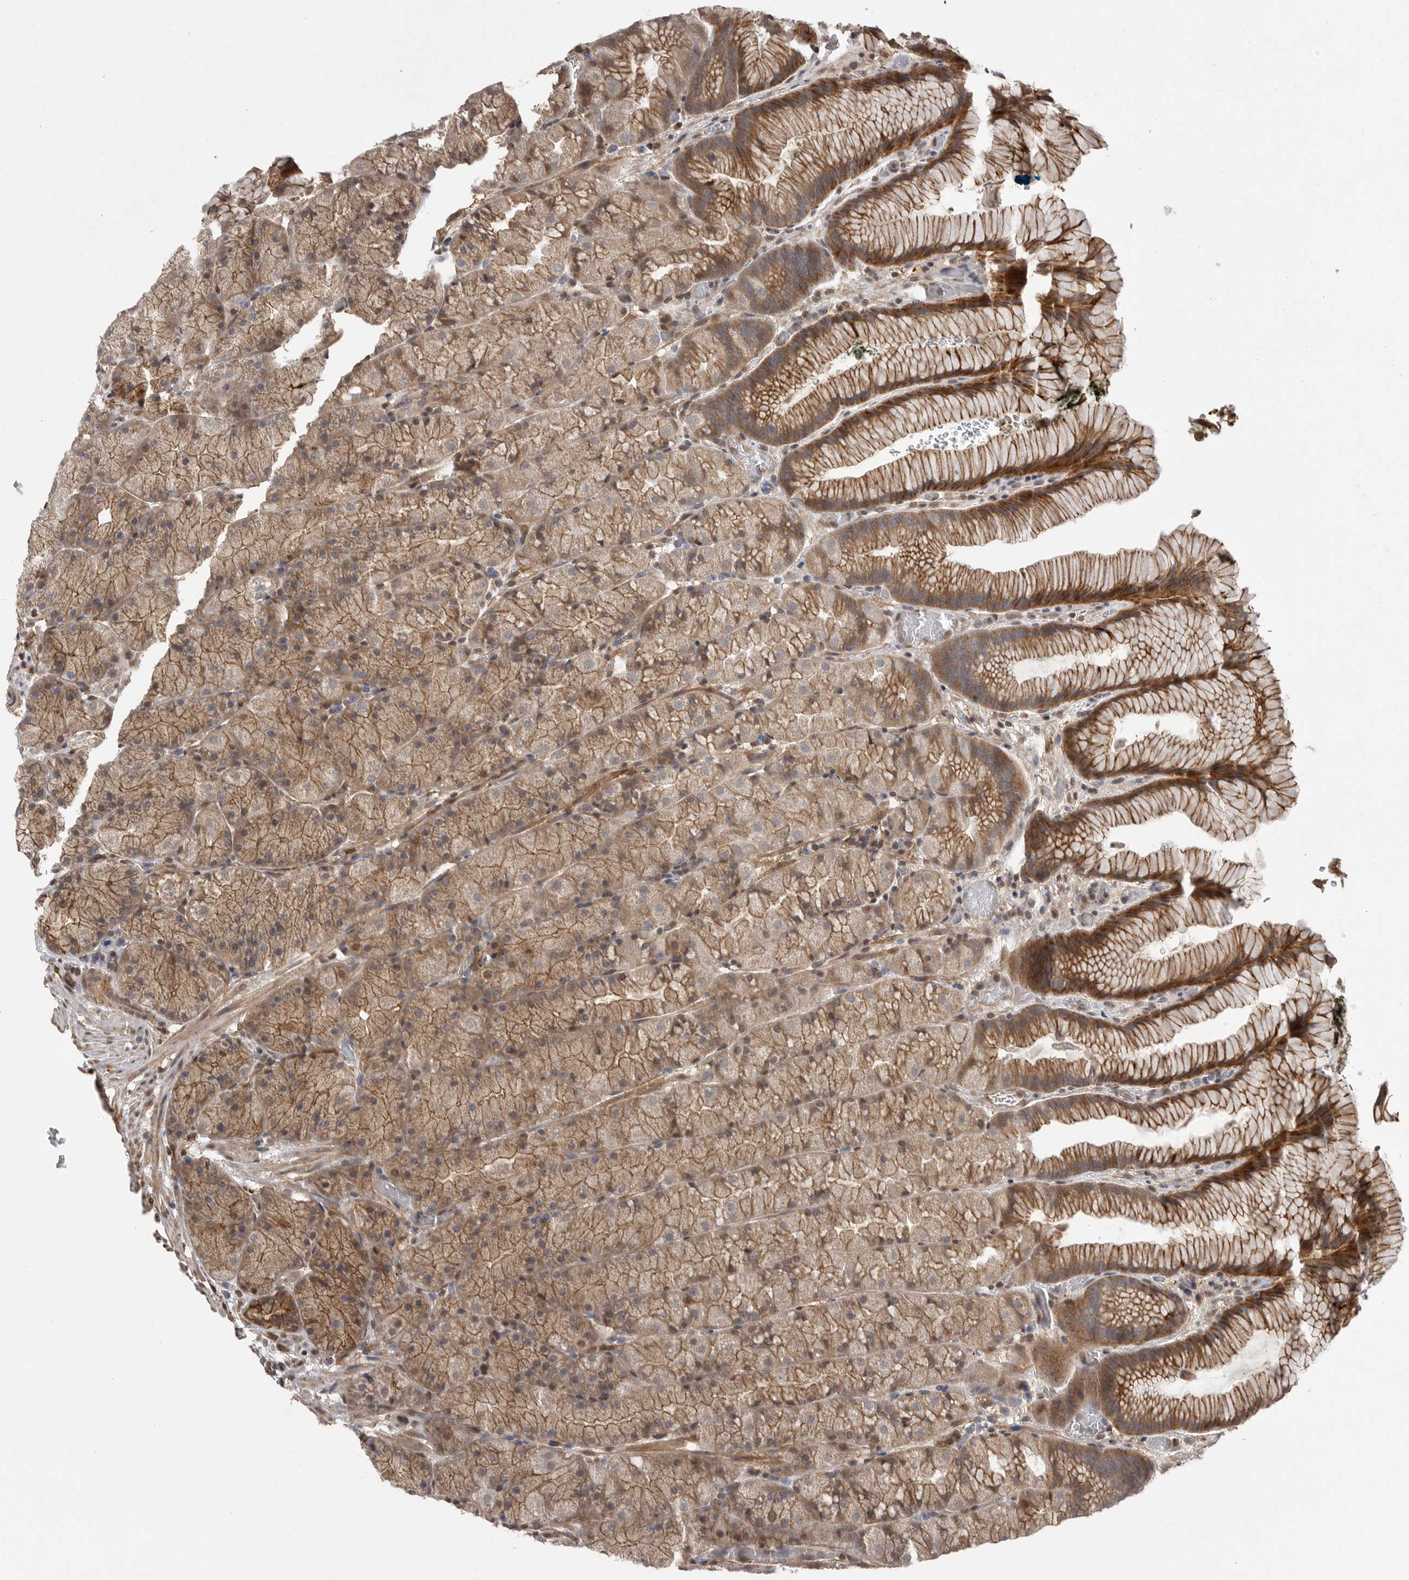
{"staining": {"intensity": "strong", "quantity": ">75%", "location": "cytoplasmic/membranous"}, "tissue": "stomach", "cell_type": "Glandular cells", "image_type": "normal", "snomed": [{"axis": "morphology", "description": "Normal tissue, NOS"}, {"axis": "topography", "description": "Stomach, upper"}, {"axis": "topography", "description": "Stomach"}], "caption": "Immunohistochemistry of unremarkable human stomach shows high levels of strong cytoplasmic/membranous staining in approximately >75% of glandular cells.", "gene": "NECTIN1", "patient": {"sex": "male", "age": 48}}